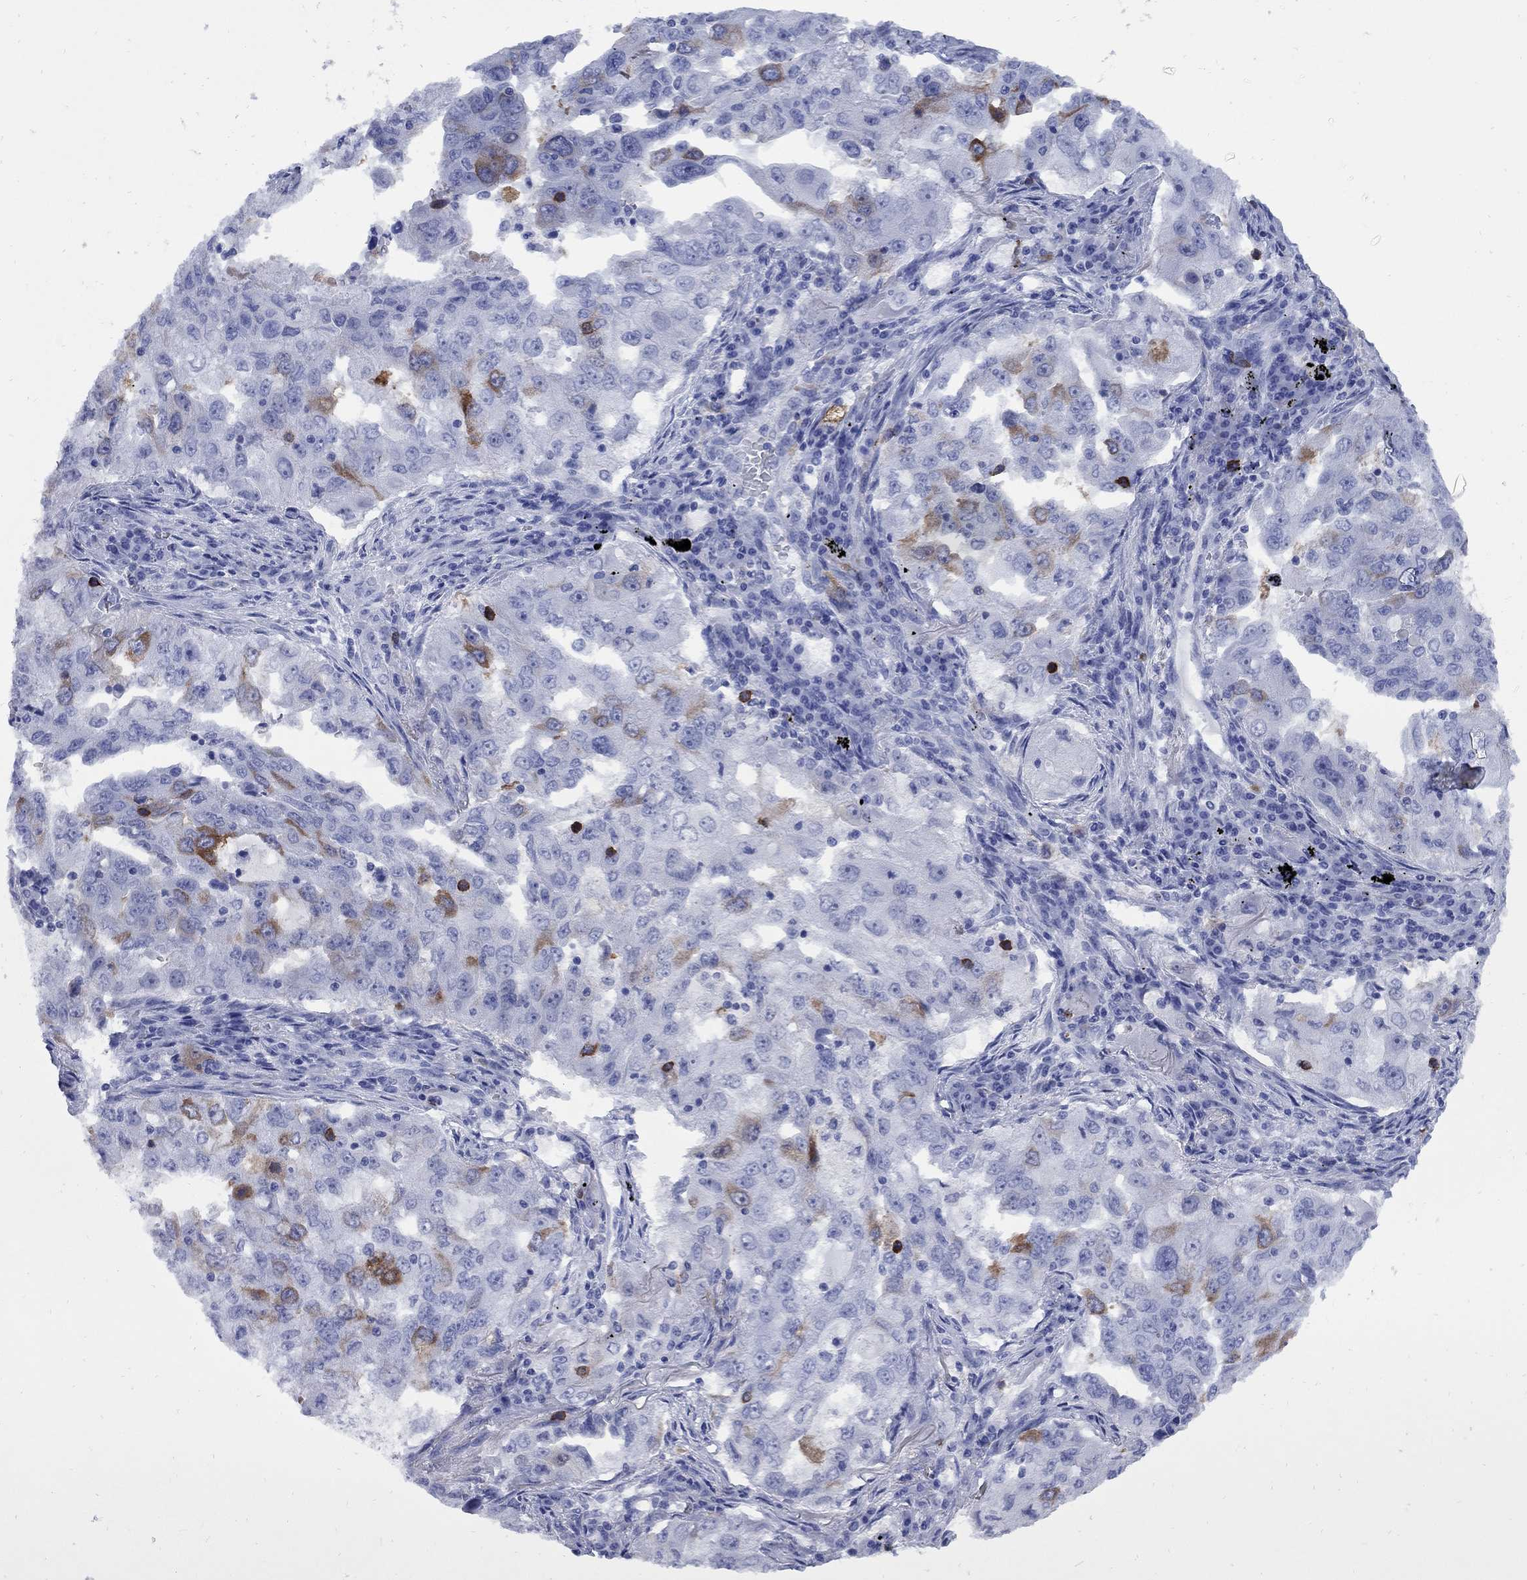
{"staining": {"intensity": "moderate", "quantity": "<25%", "location": "cytoplasmic/membranous"}, "tissue": "lung cancer", "cell_type": "Tumor cells", "image_type": "cancer", "snomed": [{"axis": "morphology", "description": "Adenocarcinoma, NOS"}, {"axis": "topography", "description": "Lung"}], "caption": "Immunohistochemical staining of adenocarcinoma (lung) exhibits low levels of moderate cytoplasmic/membranous protein staining in approximately <25% of tumor cells. Immunohistochemistry stains the protein in brown and the nuclei are stained blue.", "gene": "TACC3", "patient": {"sex": "female", "age": 61}}